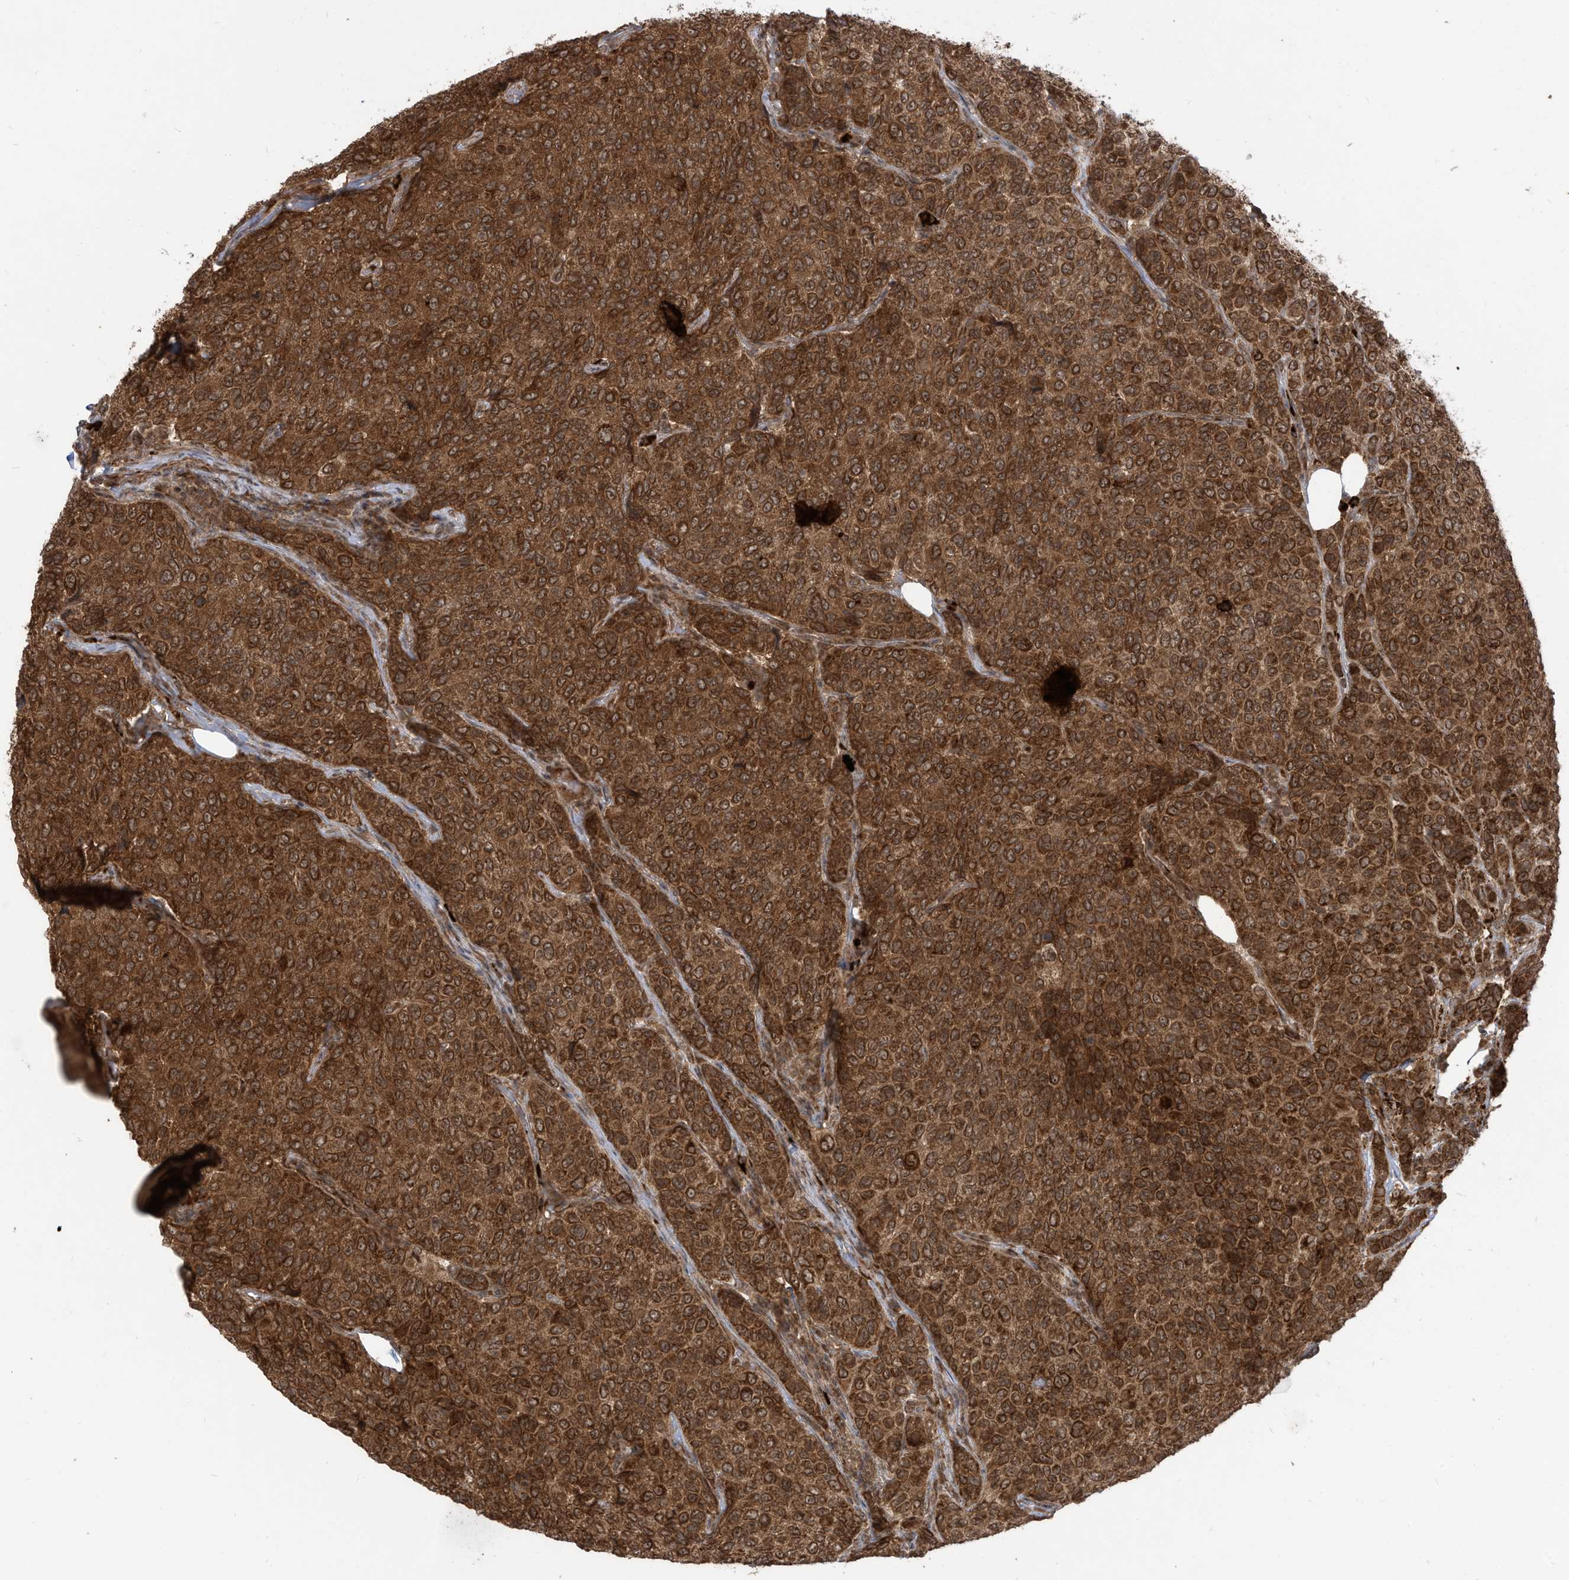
{"staining": {"intensity": "moderate", "quantity": ">75%", "location": "cytoplasmic/membranous"}, "tissue": "breast cancer", "cell_type": "Tumor cells", "image_type": "cancer", "snomed": [{"axis": "morphology", "description": "Duct carcinoma"}, {"axis": "topography", "description": "Breast"}], "caption": "Breast cancer (intraductal carcinoma) stained with a brown dye displays moderate cytoplasmic/membranous positive expression in about >75% of tumor cells.", "gene": "TRIM67", "patient": {"sex": "female", "age": 55}}